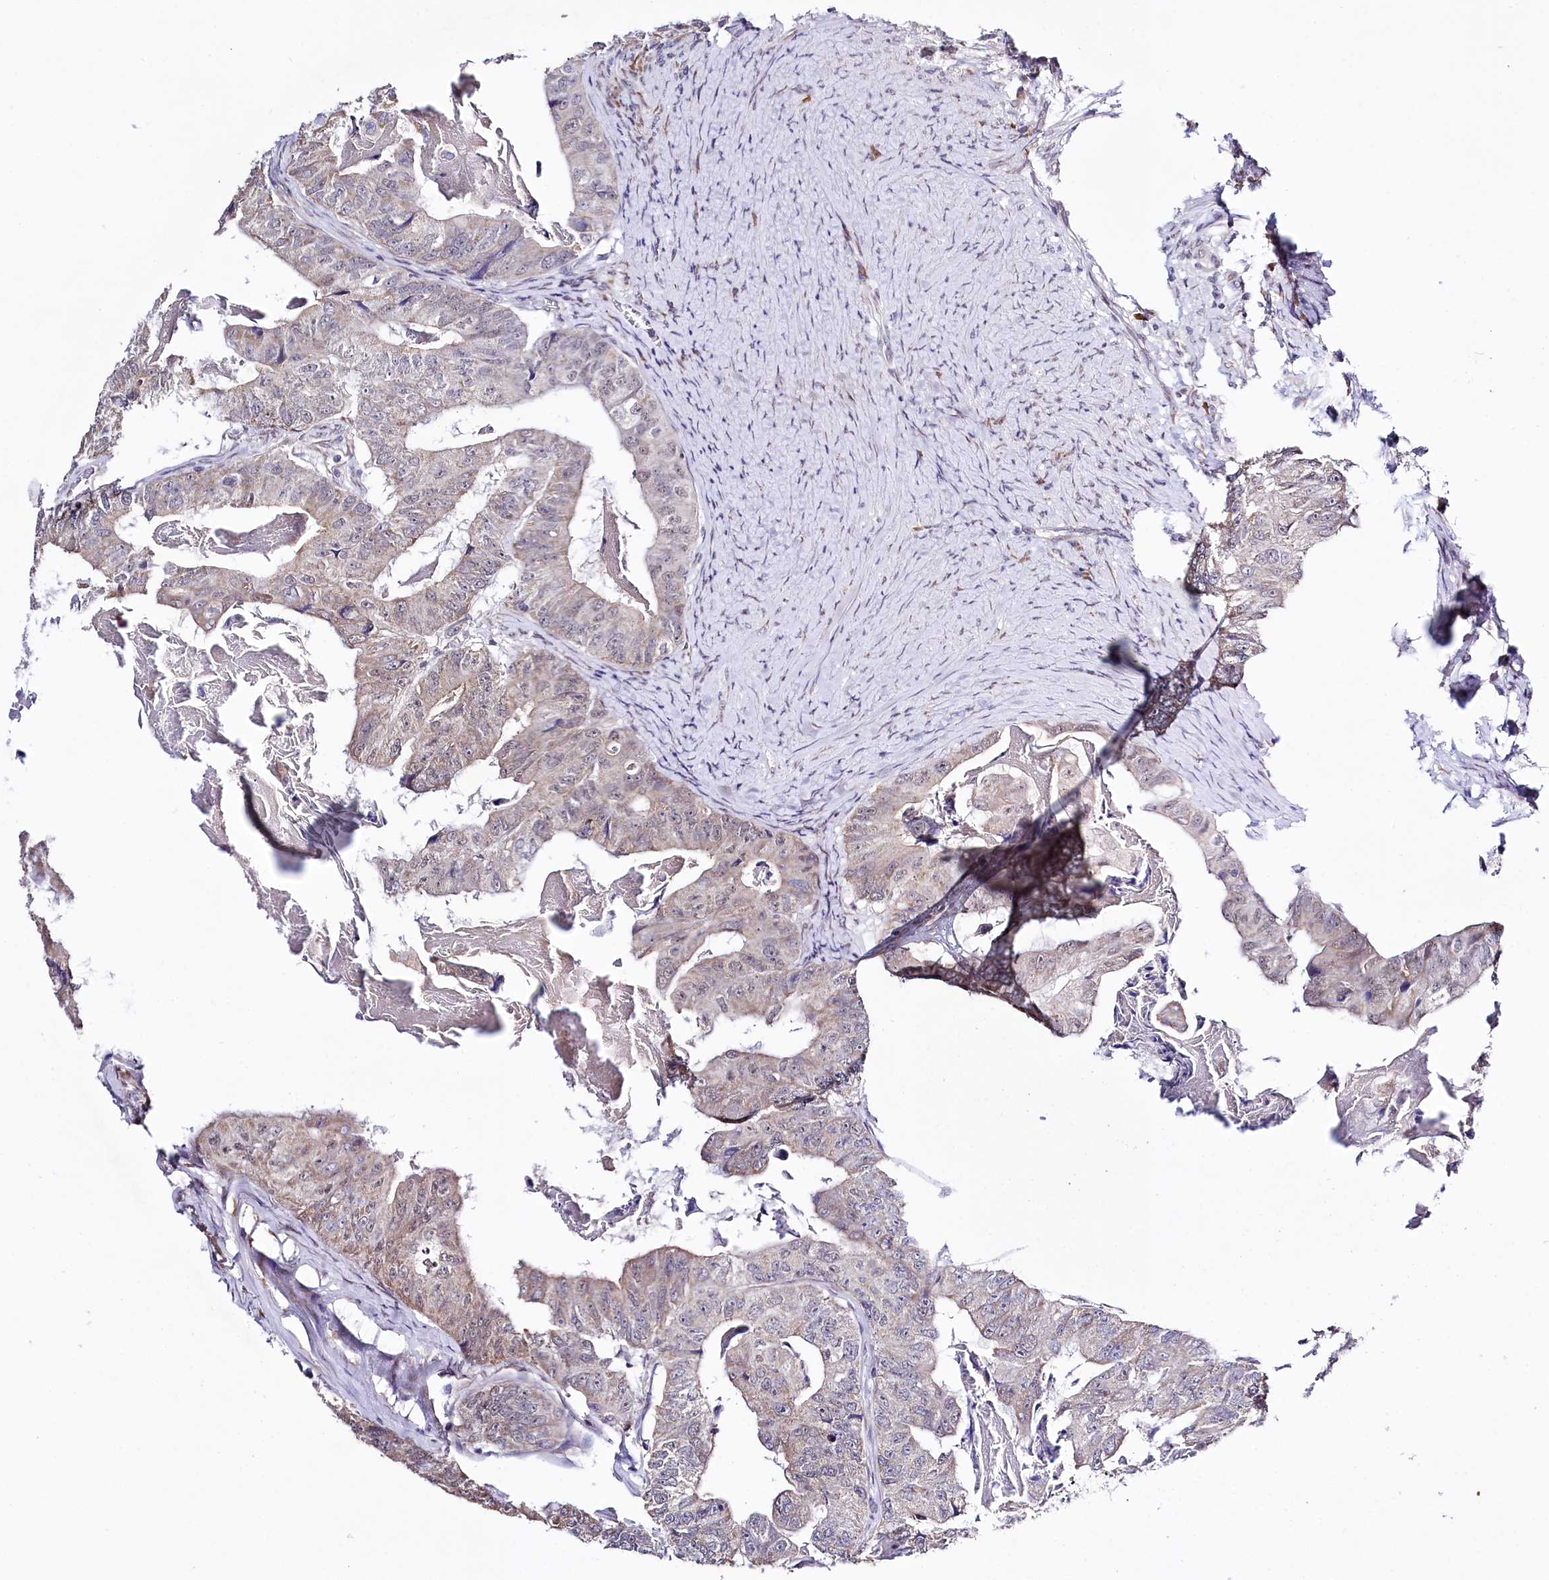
{"staining": {"intensity": "weak", "quantity": "25%-75%", "location": "cytoplasmic/membranous,nuclear"}, "tissue": "colorectal cancer", "cell_type": "Tumor cells", "image_type": "cancer", "snomed": [{"axis": "morphology", "description": "Adenocarcinoma, NOS"}, {"axis": "topography", "description": "Colon"}], "caption": "Immunohistochemical staining of human colorectal cancer displays low levels of weak cytoplasmic/membranous and nuclear expression in about 25%-75% of tumor cells.", "gene": "SPATS2", "patient": {"sex": "female", "age": 67}}